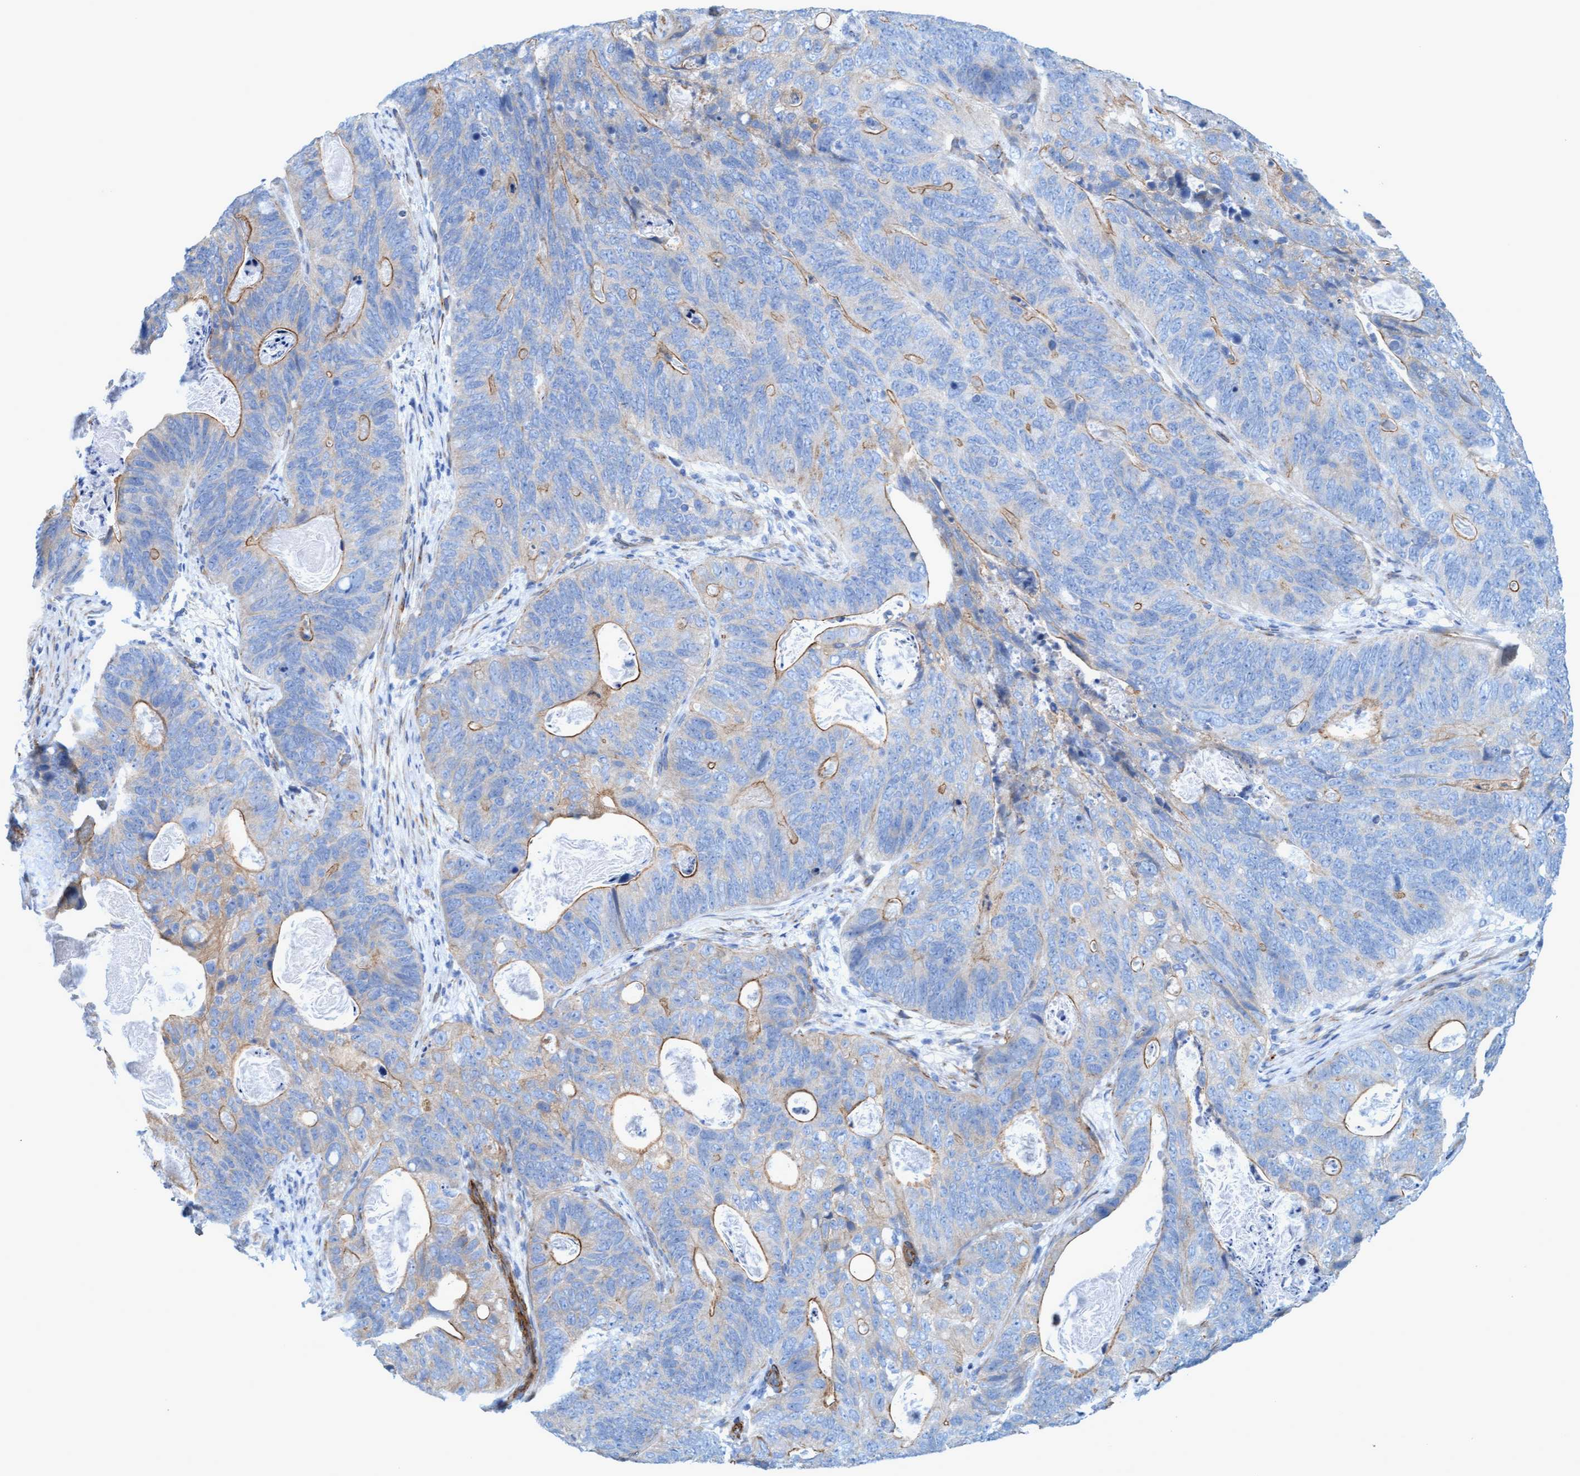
{"staining": {"intensity": "moderate", "quantity": "25%-75%", "location": "cytoplasmic/membranous"}, "tissue": "stomach cancer", "cell_type": "Tumor cells", "image_type": "cancer", "snomed": [{"axis": "morphology", "description": "Normal tissue, NOS"}, {"axis": "morphology", "description": "Adenocarcinoma, NOS"}, {"axis": "topography", "description": "Stomach"}], "caption": "Immunohistochemical staining of stomach cancer (adenocarcinoma) shows moderate cytoplasmic/membranous protein positivity in about 25%-75% of tumor cells. Using DAB (brown) and hematoxylin (blue) stains, captured at high magnification using brightfield microscopy.", "gene": "MTFR1", "patient": {"sex": "female", "age": 89}}